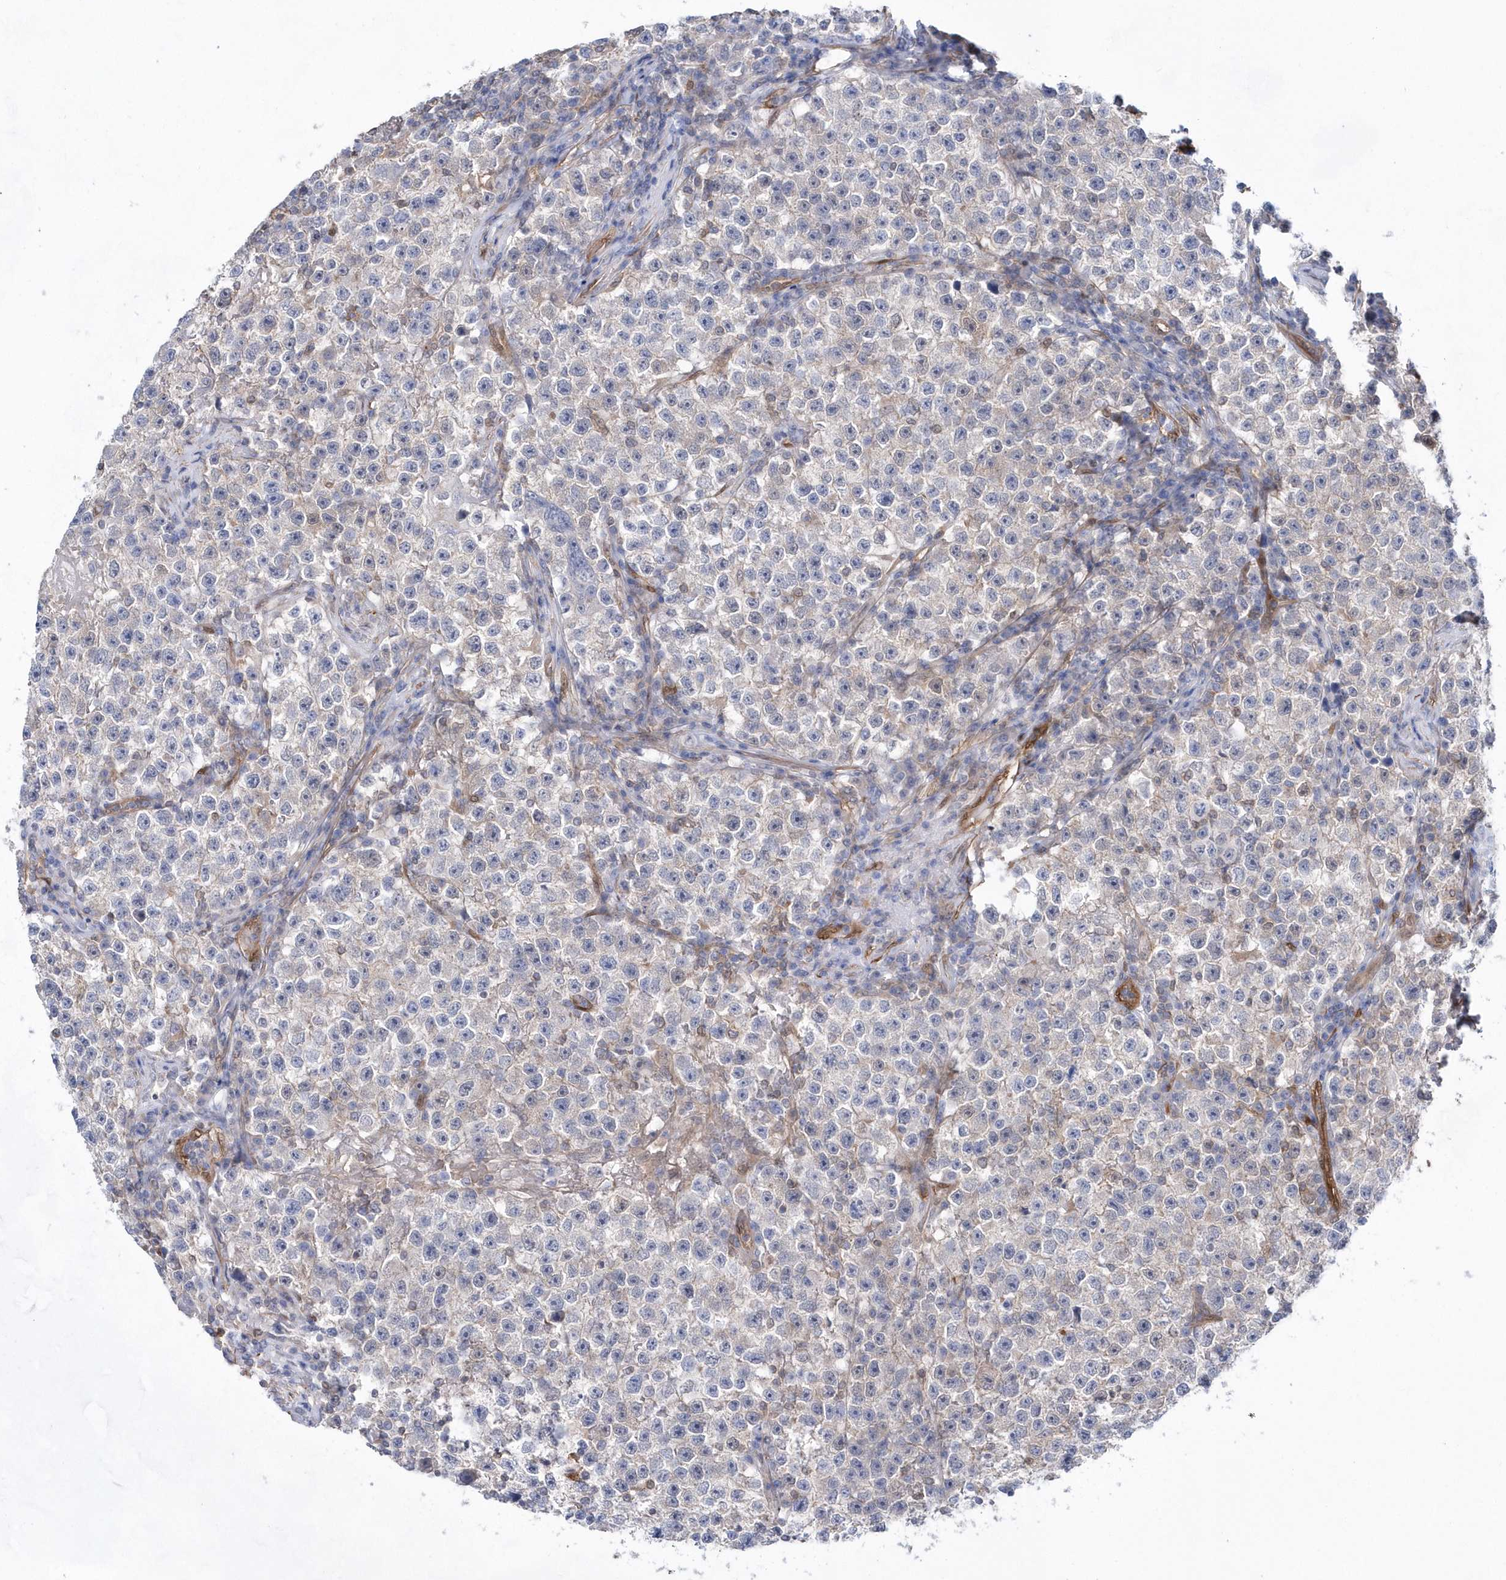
{"staining": {"intensity": "negative", "quantity": "none", "location": "none"}, "tissue": "testis cancer", "cell_type": "Tumor cells", "image_type": "cancer", "snomed": [{"axis": "morphology", "description": "Seminoma, NOS"}, {"axis": "topography", "description": "Testis"}], "caption": "Testis cancer was stained to show a protein in brown. There is no significant positivity in tumor cells.", "gene": "BDH2", "patient": {"sex": "male", "age": 22}}